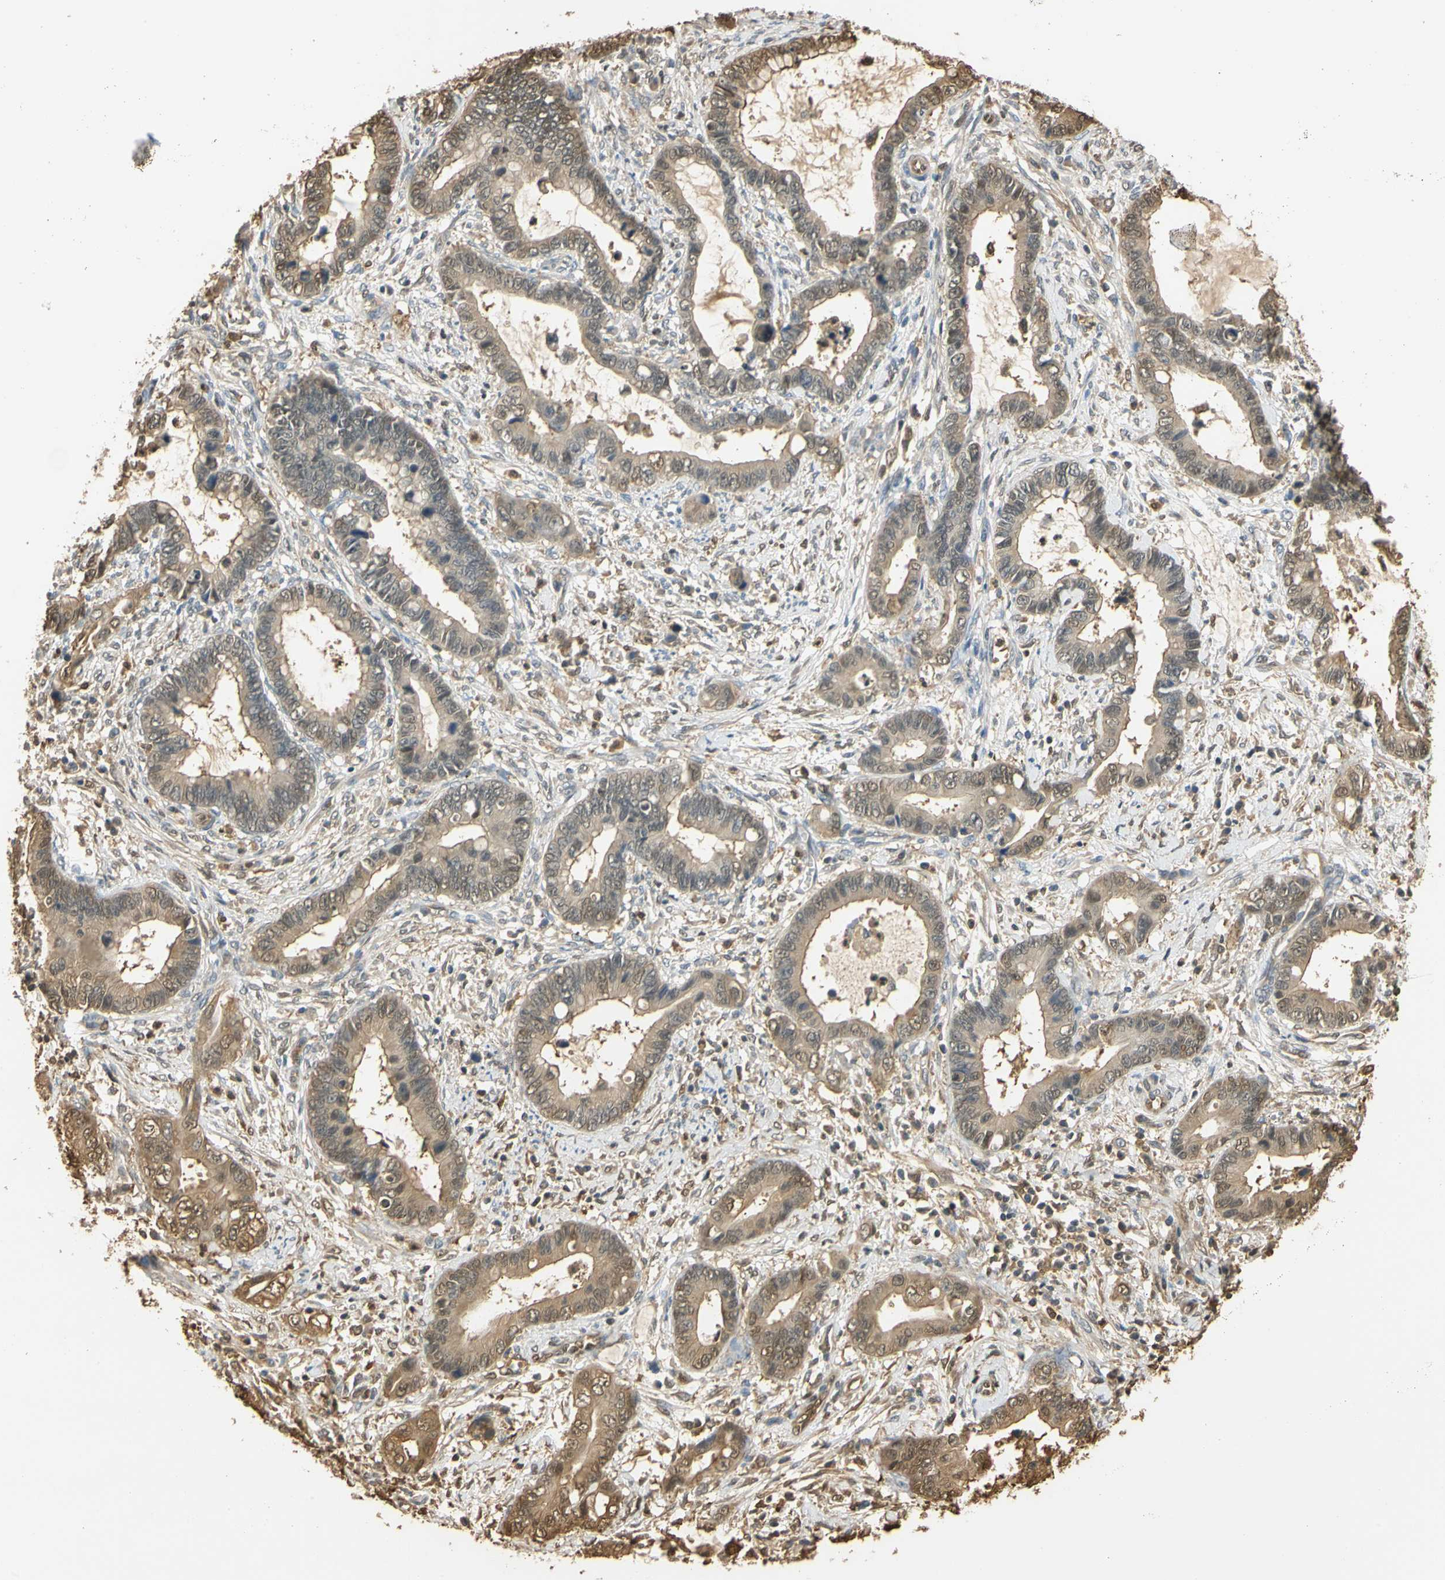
{"staining": {"intensity": "moderate", "quantity": ">75%", "location": "cytoplasmic/membranous,nuclear"}, "tissue": "cervical cancer", "cell_type": "Tumor cells", "image_type": "cancer", "snomed": [{"axis": "morphology", "description": "Adenocarcinoma, NOS"}, {"axis": "topography", "description": "Cervix"}], "caption": "This is an image of immunohistochemistry (IHC) staining of cervical cancer, which shows moderate positivity in the cytoplasmic/membranous and nuclear of tumor cells.", "gene": "S100A6", "patient": {"sex": "female", "age": 44}}